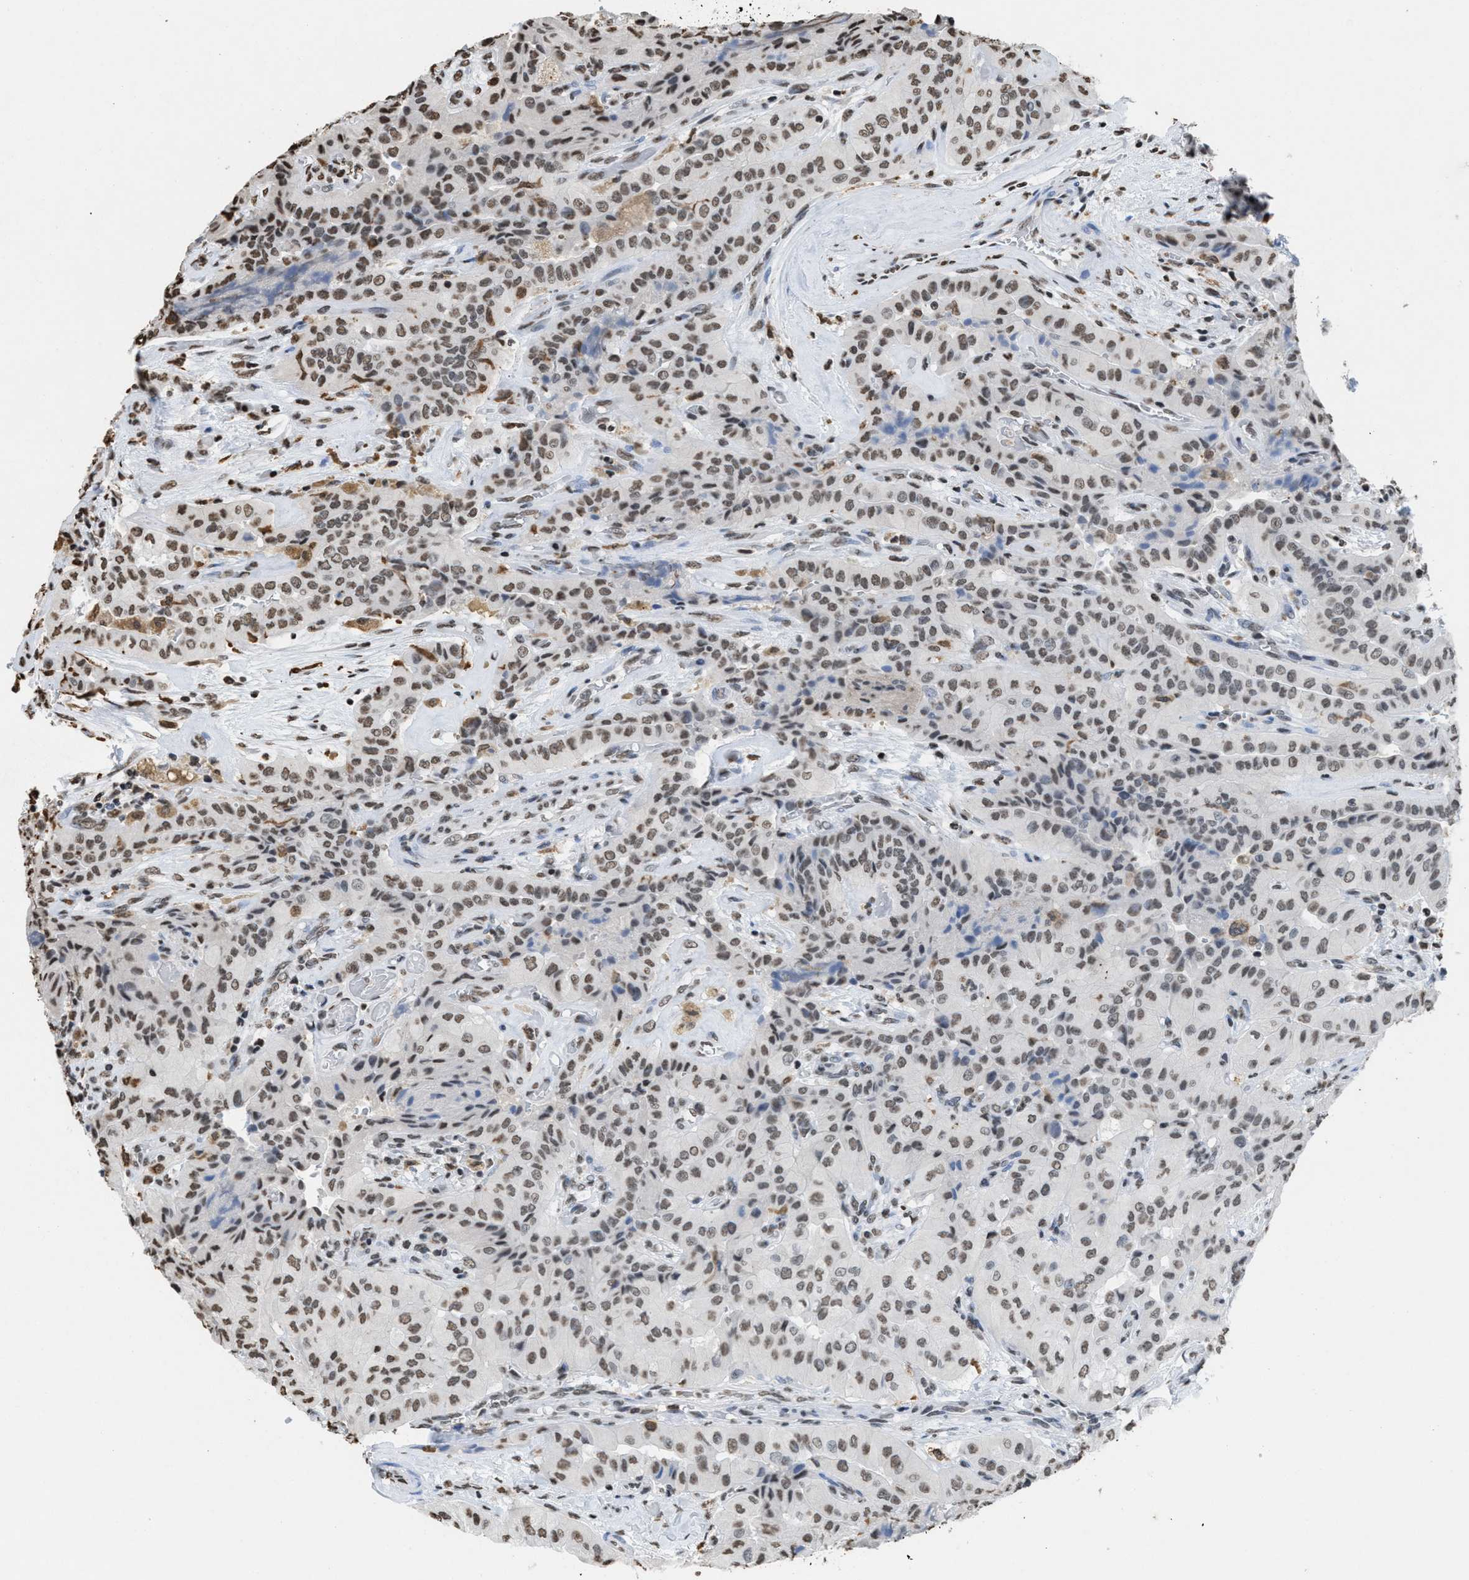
{"staining": {"intensity": "moderate", "quantity": ">75%", "location": "nuclear"}, "tissue": "thyroid cancer", "cell_type": "Tumor cells", "image_type": "cancer", "snomed": [{"axis": "morphology", "description": "Papillary adenocarcinoma, NOS"}, {"axis": "topography", "description": "Thyroid gland"}], "caption": "Immunohistochemical staining of papillary adenocarcinoma (thyroid) reveals medium levels of moderate nuclear protein staining in approximately >75% of tumor cells.", "gene": "NUP88", "patient": {"sex": "female", "age": 59}}